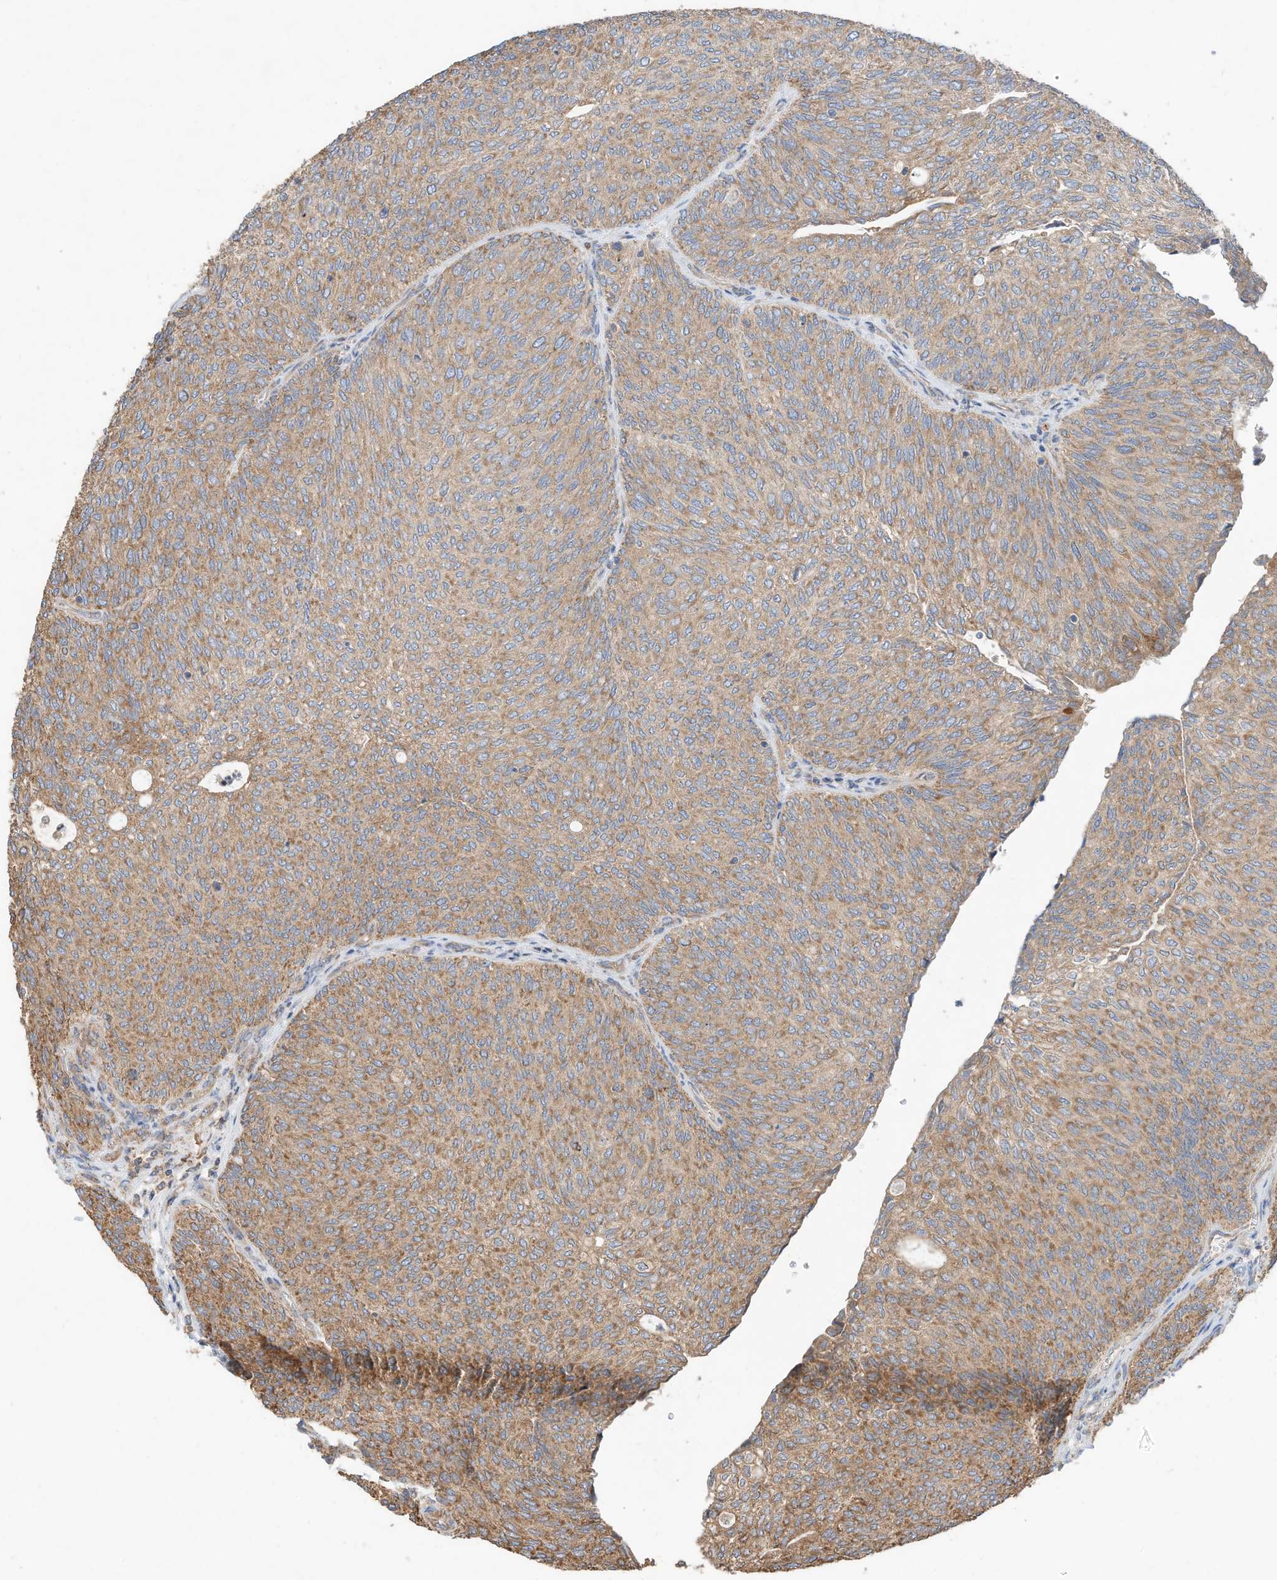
{"staining": {"intensity": "moderate", "quantity": ">75%", "location": "cytoplasmic/membranous"}, "tissue": "urothelial cancer", "cell_type": "Tumor cells", "image_type": "cancer", "snomed": [{"axis": "morphology", "description": "Urothelial carcinoma, Low grade"}, {"axis": "topography", "description": "Urinary bladder"}], "caption": "Approximately >75% of tumor cells in urothelial cancer display moderate cytoplasmic/membranous protein positivity as visualized by brown immunohistochemical staining.", "gene": "CPAMD8", "patient": {"sex": "female", "age": 79}}